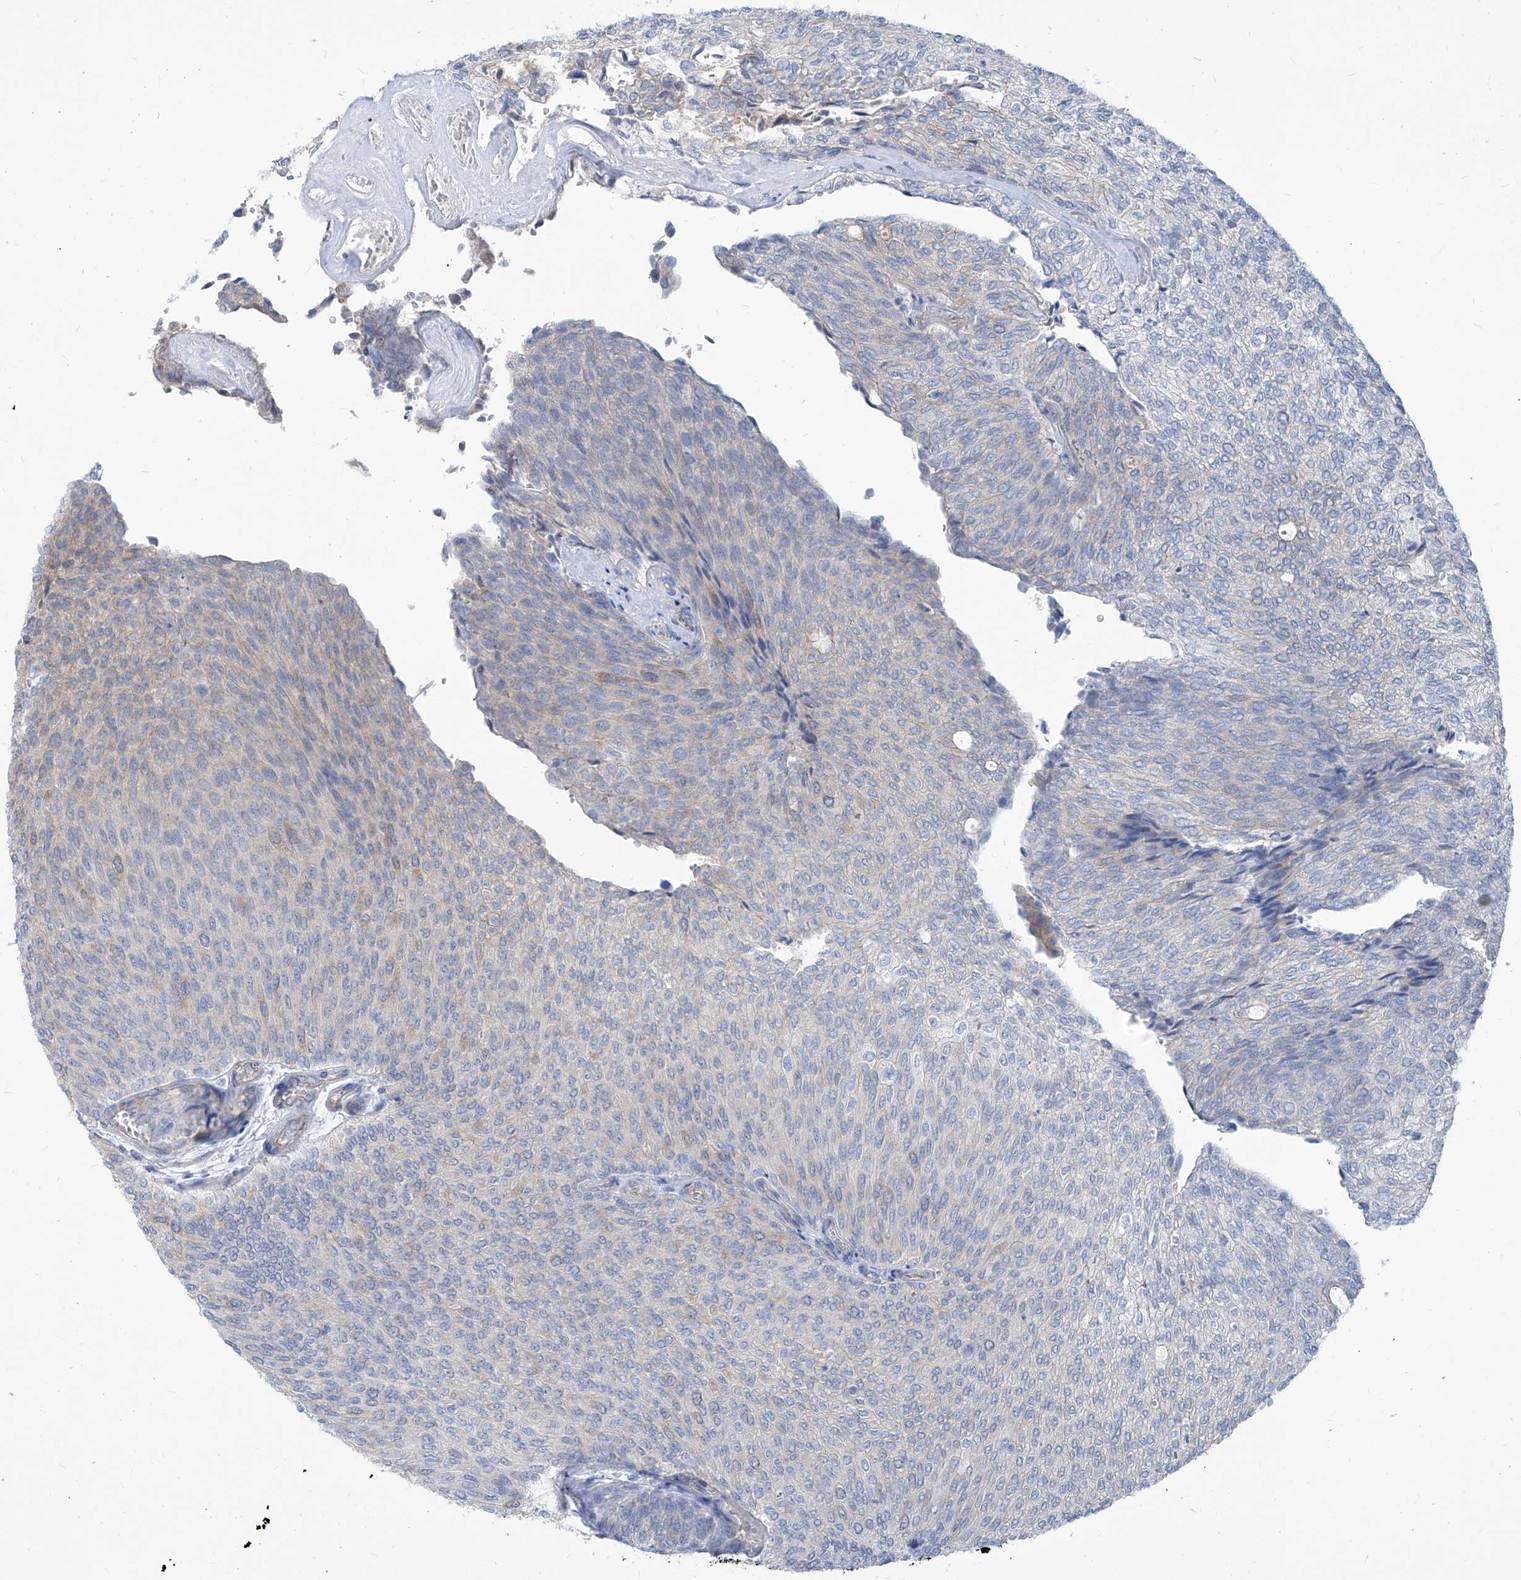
{"staining": {"intensity": "negative", "quantity": "none", "location": "none"}, "tissue": "urothelial cancer", "cell_type": "Tumor cells", "image_type": "cancer", "snomed": [{"axis": "morphology", "description": "Urothelial carcinoma, Low grade"}, {"axis": "topography", "description": "Urinary bladder"}], "caption": "This is a micrograph of IHC staining of urothelial carcinoma (low-grade), which shows no staining in tumor cells.", "gene": "AKAP10", "patient": {"sex": "female", "age": 79}}